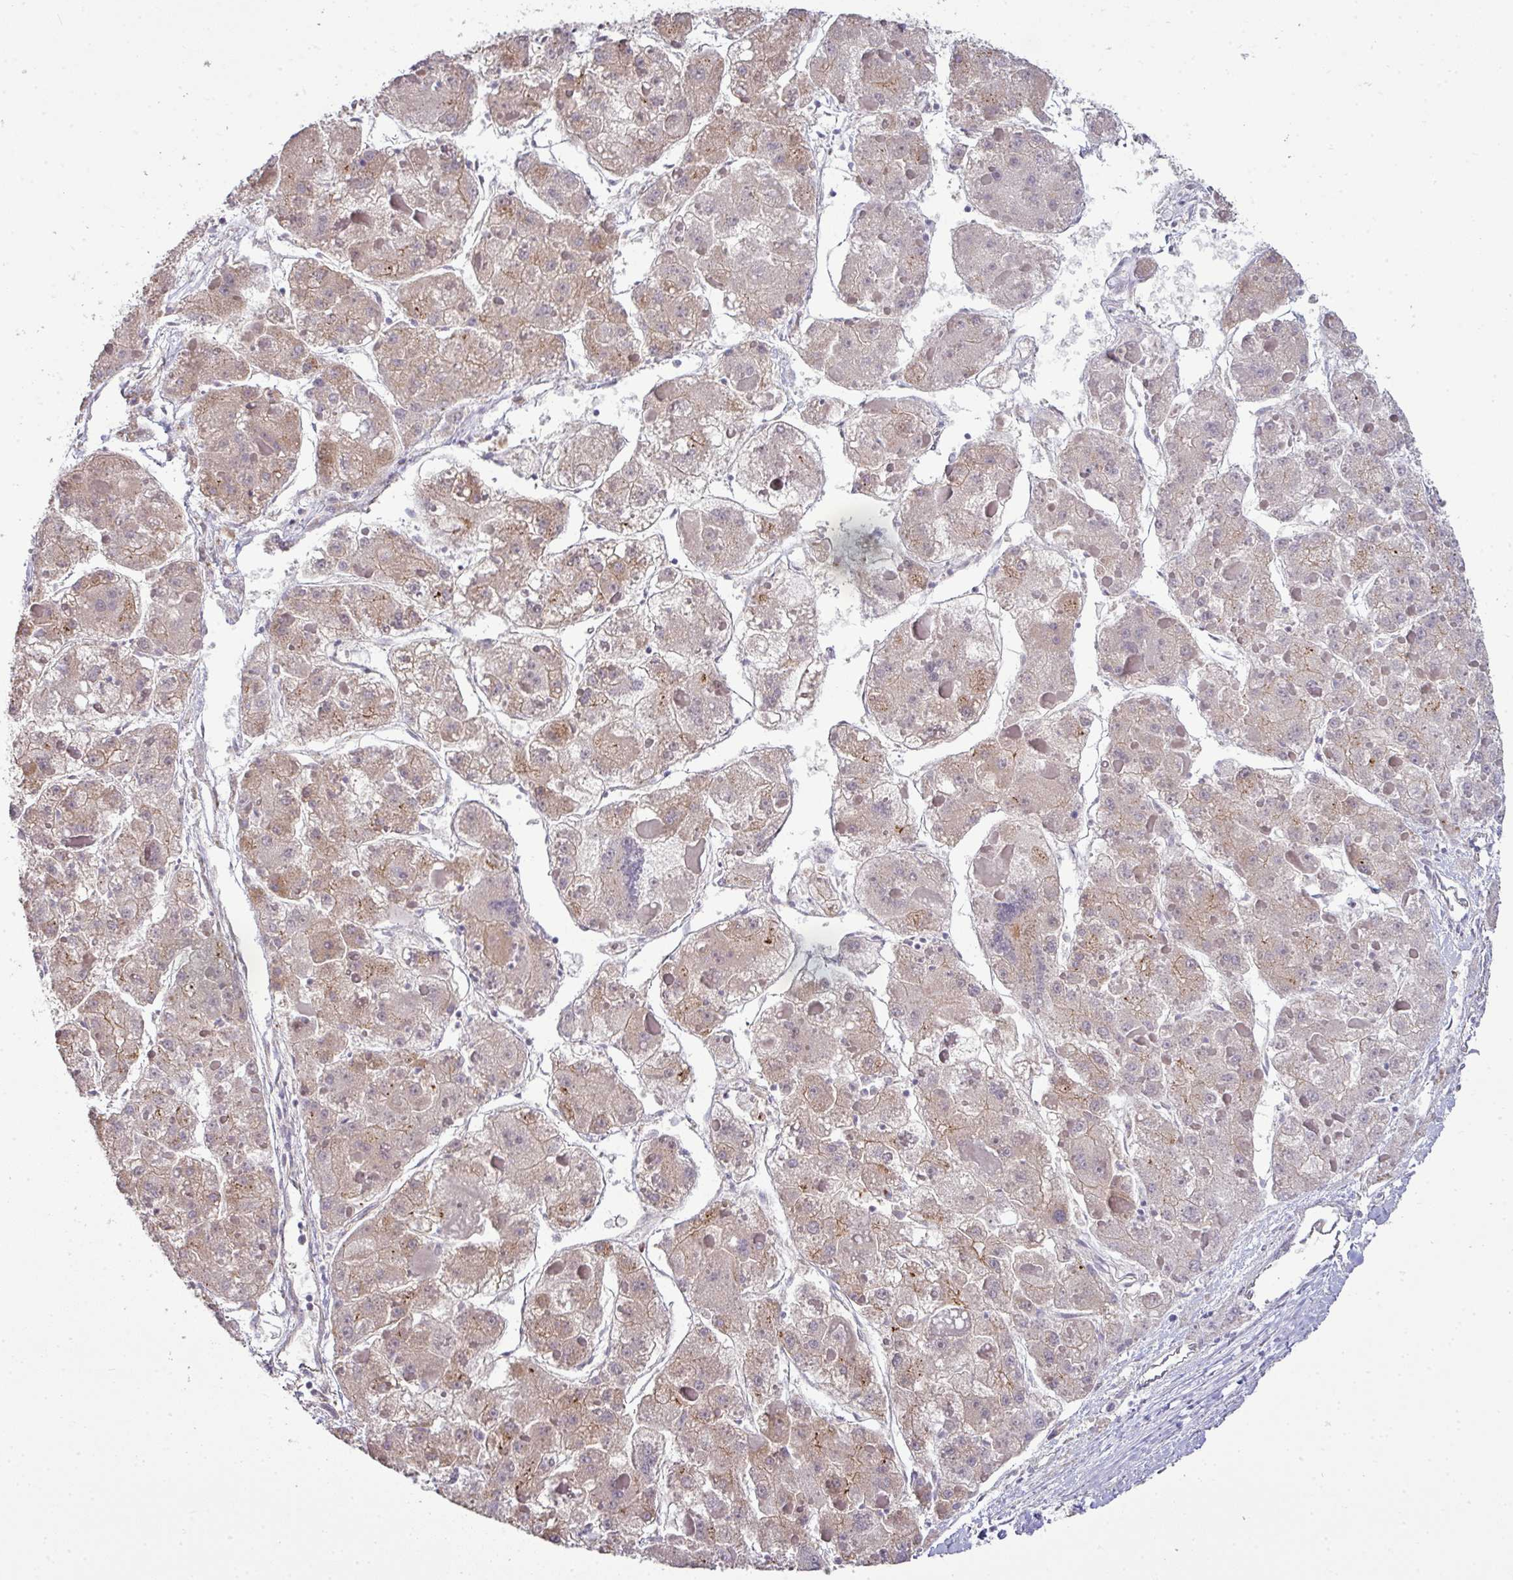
{"staining": {"intensity": "moderate", "quantity": "25%-75%", "location": "cytoplasmic/membranous"}, "tissue": "liver cancer", "cell_type": "Tumor cells", "image_type": "cancer", "snomed": [{"axis": "morphology", "description": "Carcinoma, Hepatocellular, NOS"}, {"axis": "topography", "description": "Liver"}], "caption": "Immunohistochemical staining of liver hepatocellular carcinoma shows medium levels of moderate cytoplasmic/membranous protein expression in about 25%-75% of tumor cells.", "gene": "TIMMDC1", "patient": {"sex": "female", "age": 73}}